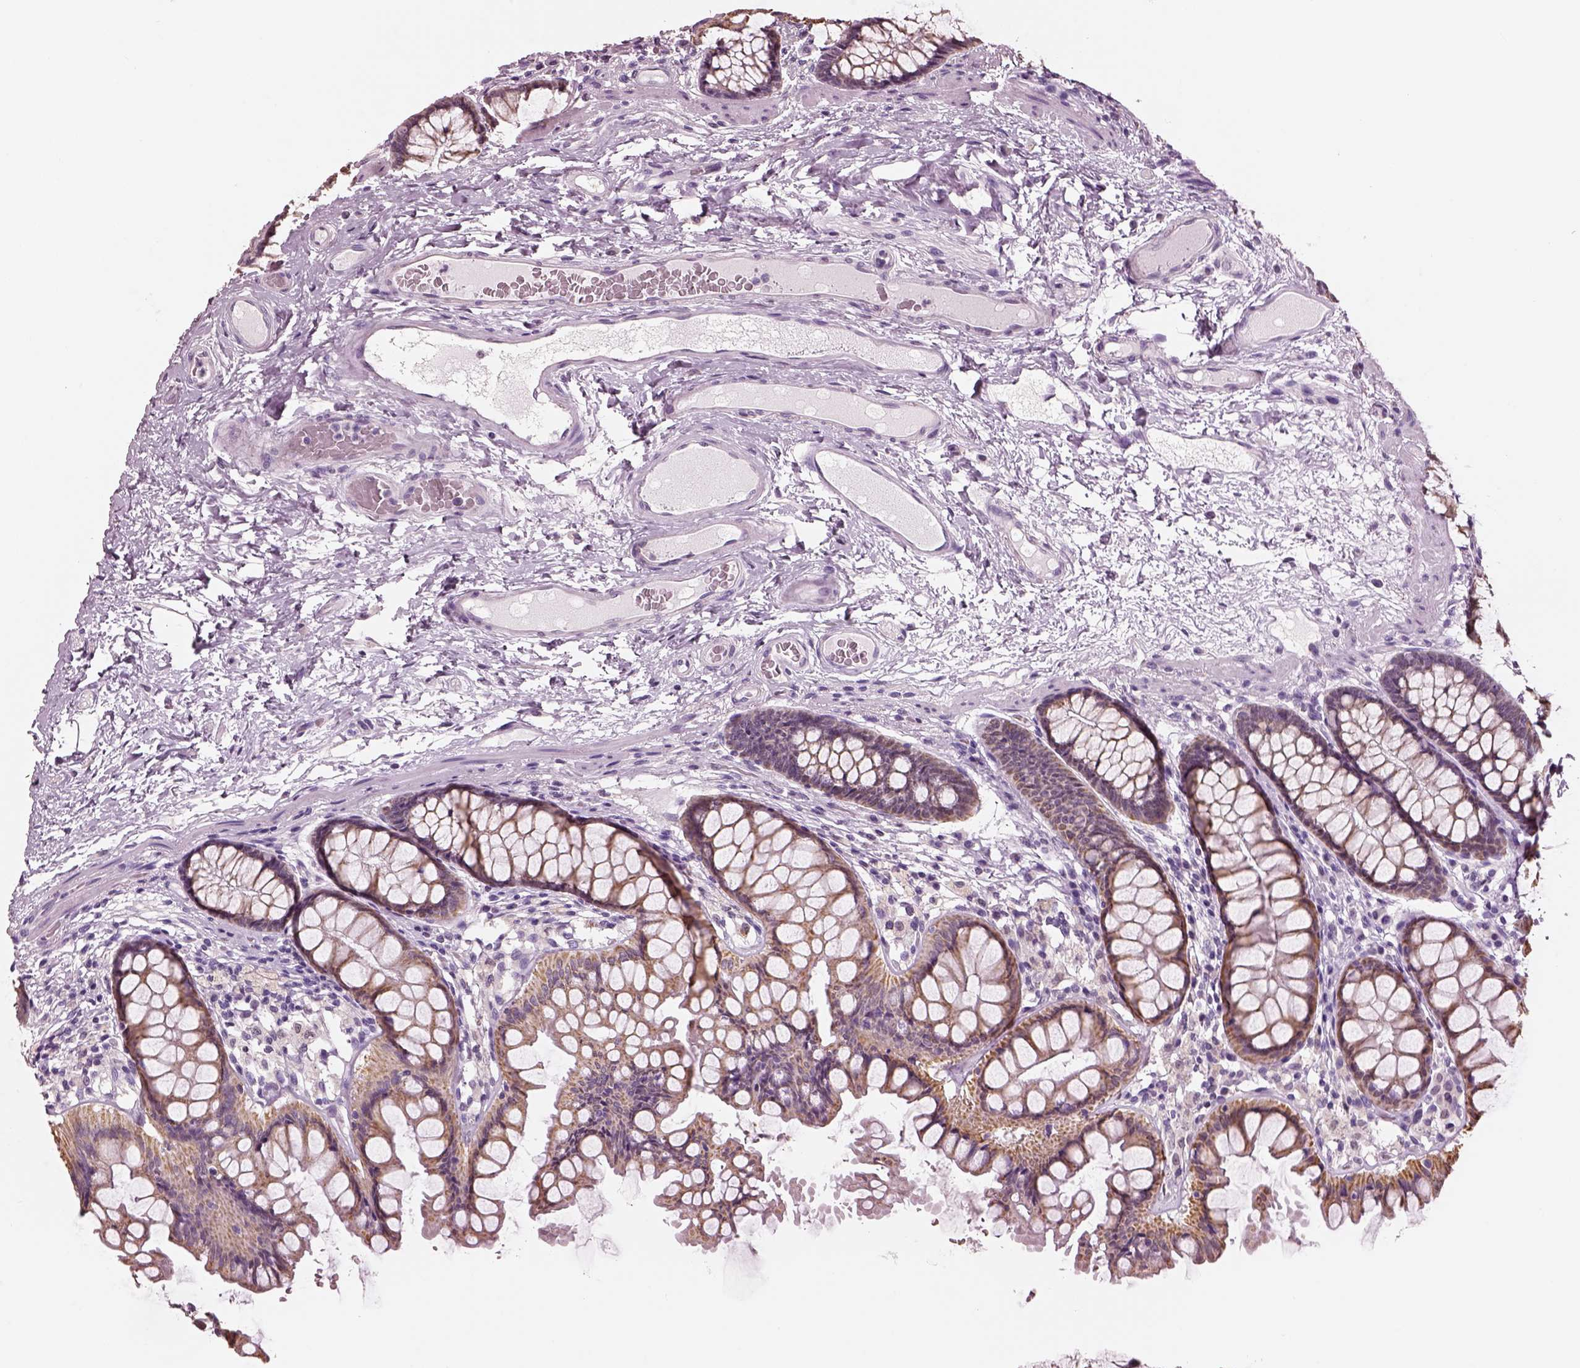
{"staining": {"intensity": "negative", "quantity": "none", "location": "none"}, "tissue": "colon", "cell_type": "Endothelial cells", "image_type": "normal", "snomed": [{"axis": "morphology", "description": "Normal tissue, NOS"}, {"axis": "topography", "description": "Colon"}], "caption": "This is an immunohistochemistry photomicrograph of unremarkable colon. There is no positivity in endothelial cells.", "gene": "ELSPBP1", "patient": {"sex": "female", "age": 65}}